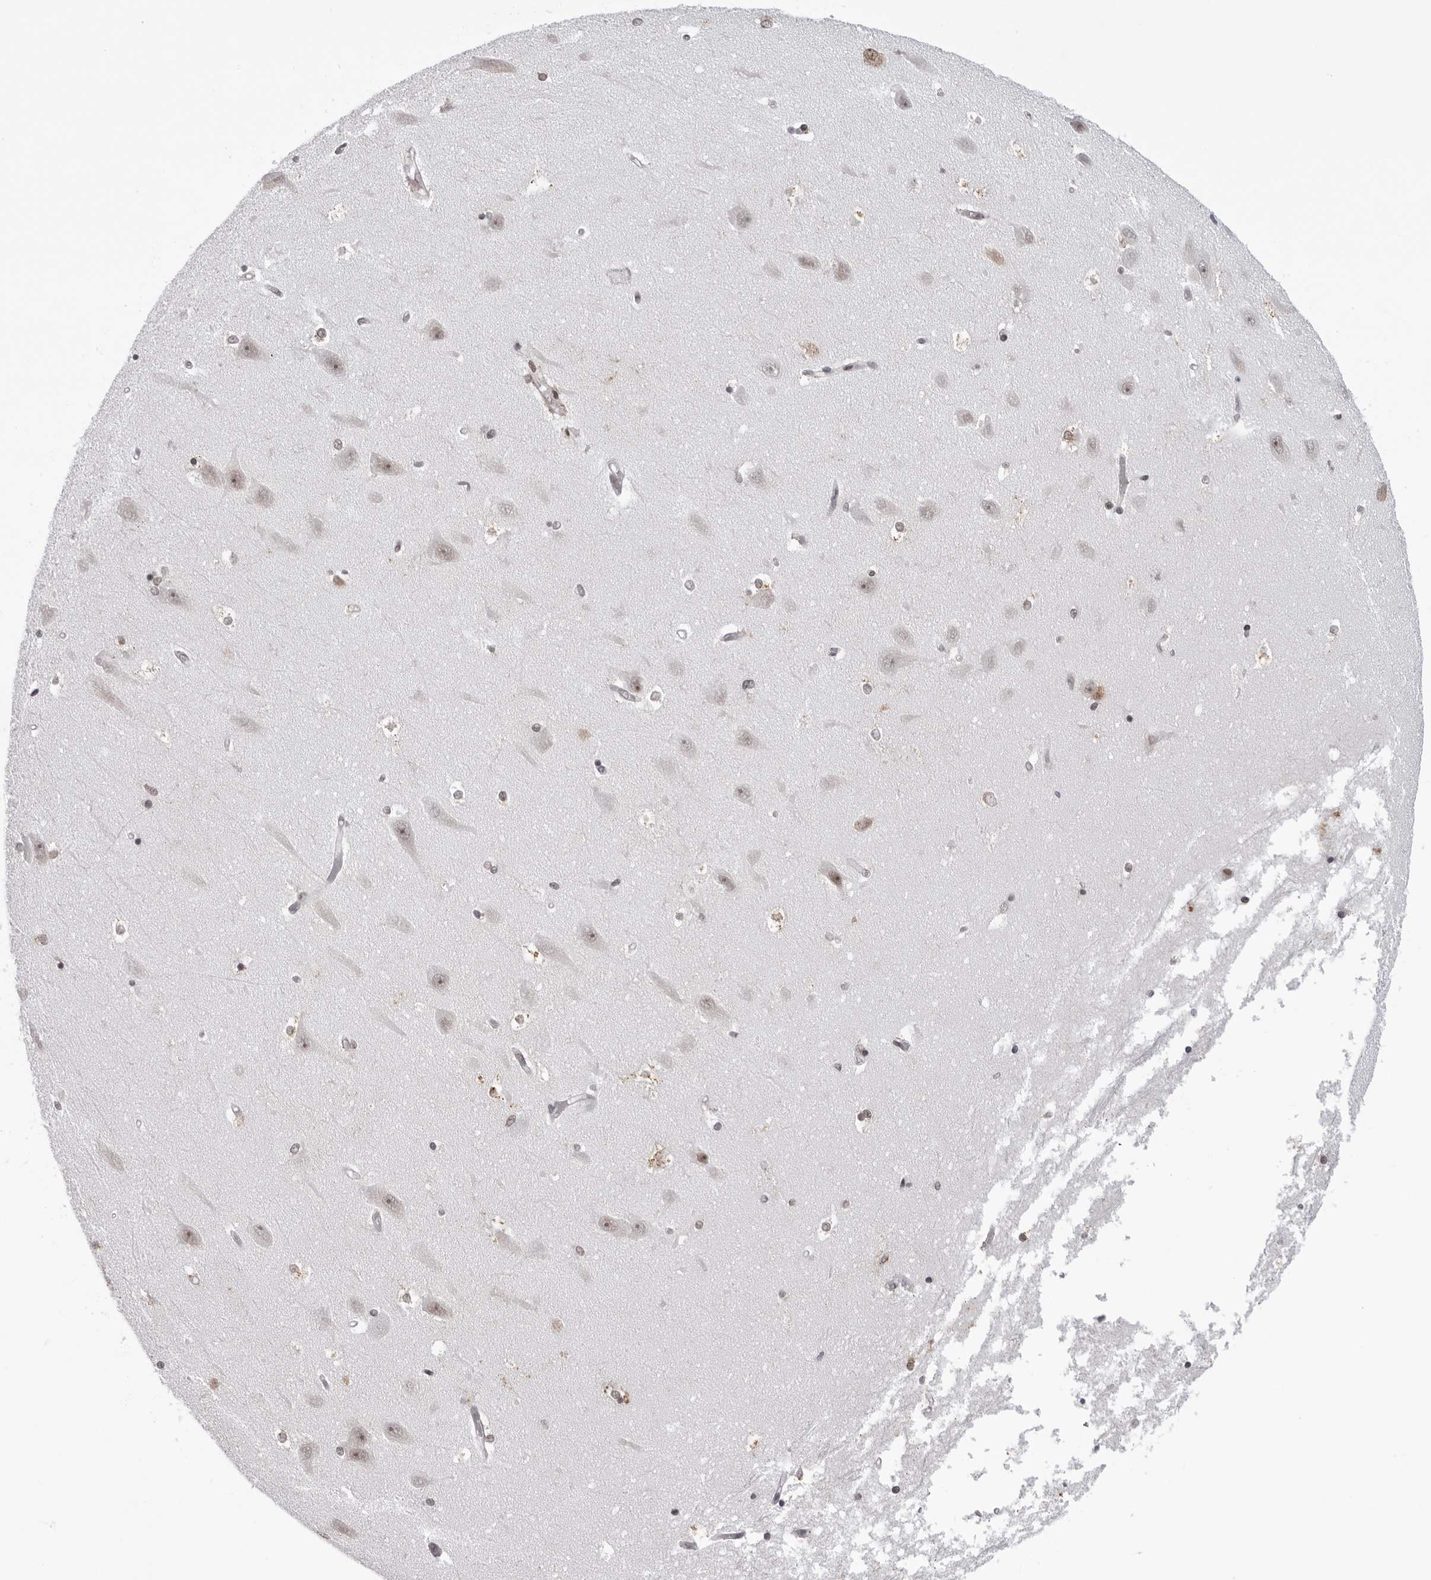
{"staining": {"intensity": "negative", "quantity": "none", "location": "none"}, "tissue": "hippocampus", "cell_type": "Glial cells", "image_type": "normal", "snomed": [{"axis": "morphology", "description": "Normal tissue, NOS"}, {"axis": "topography", "description": "Hippocampus"}], "caption": "The photomicrograph displays no significant staining in glial cells of hippocampus.", "gene": "HEXIM2", "patient": {"sex": "male", "age": 45}}